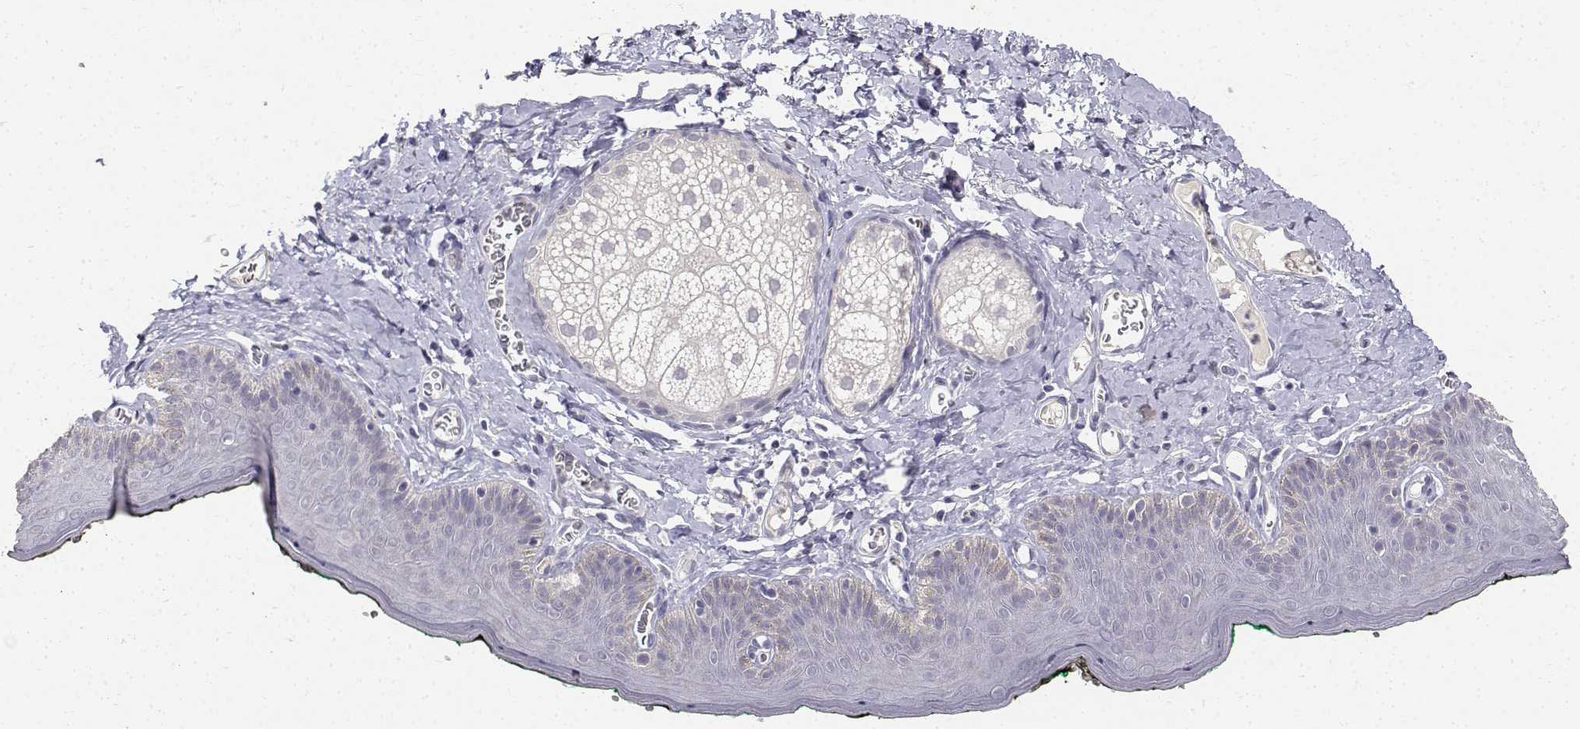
{"staining": {"intensity": "negative", "quantity": "none", "location": "none"}, "tissue": "skin", "cell_type": "Epidermal cells", "image_type": "normal", "snomed": [{"axis": "morphology", "description": "Normal tissue, NOS"}, {"axis": "topography", "description": "Vulva"}, {"axis": "topography", "description": "Peripheral nerve tissue"}], "caption": "This is an immunohistochemistry (IHC) photomicrograph of benign skin. There is no staining in epidermal cells.", "gene": "PAEP", "patient": {"sex": "female", "age": 66}}